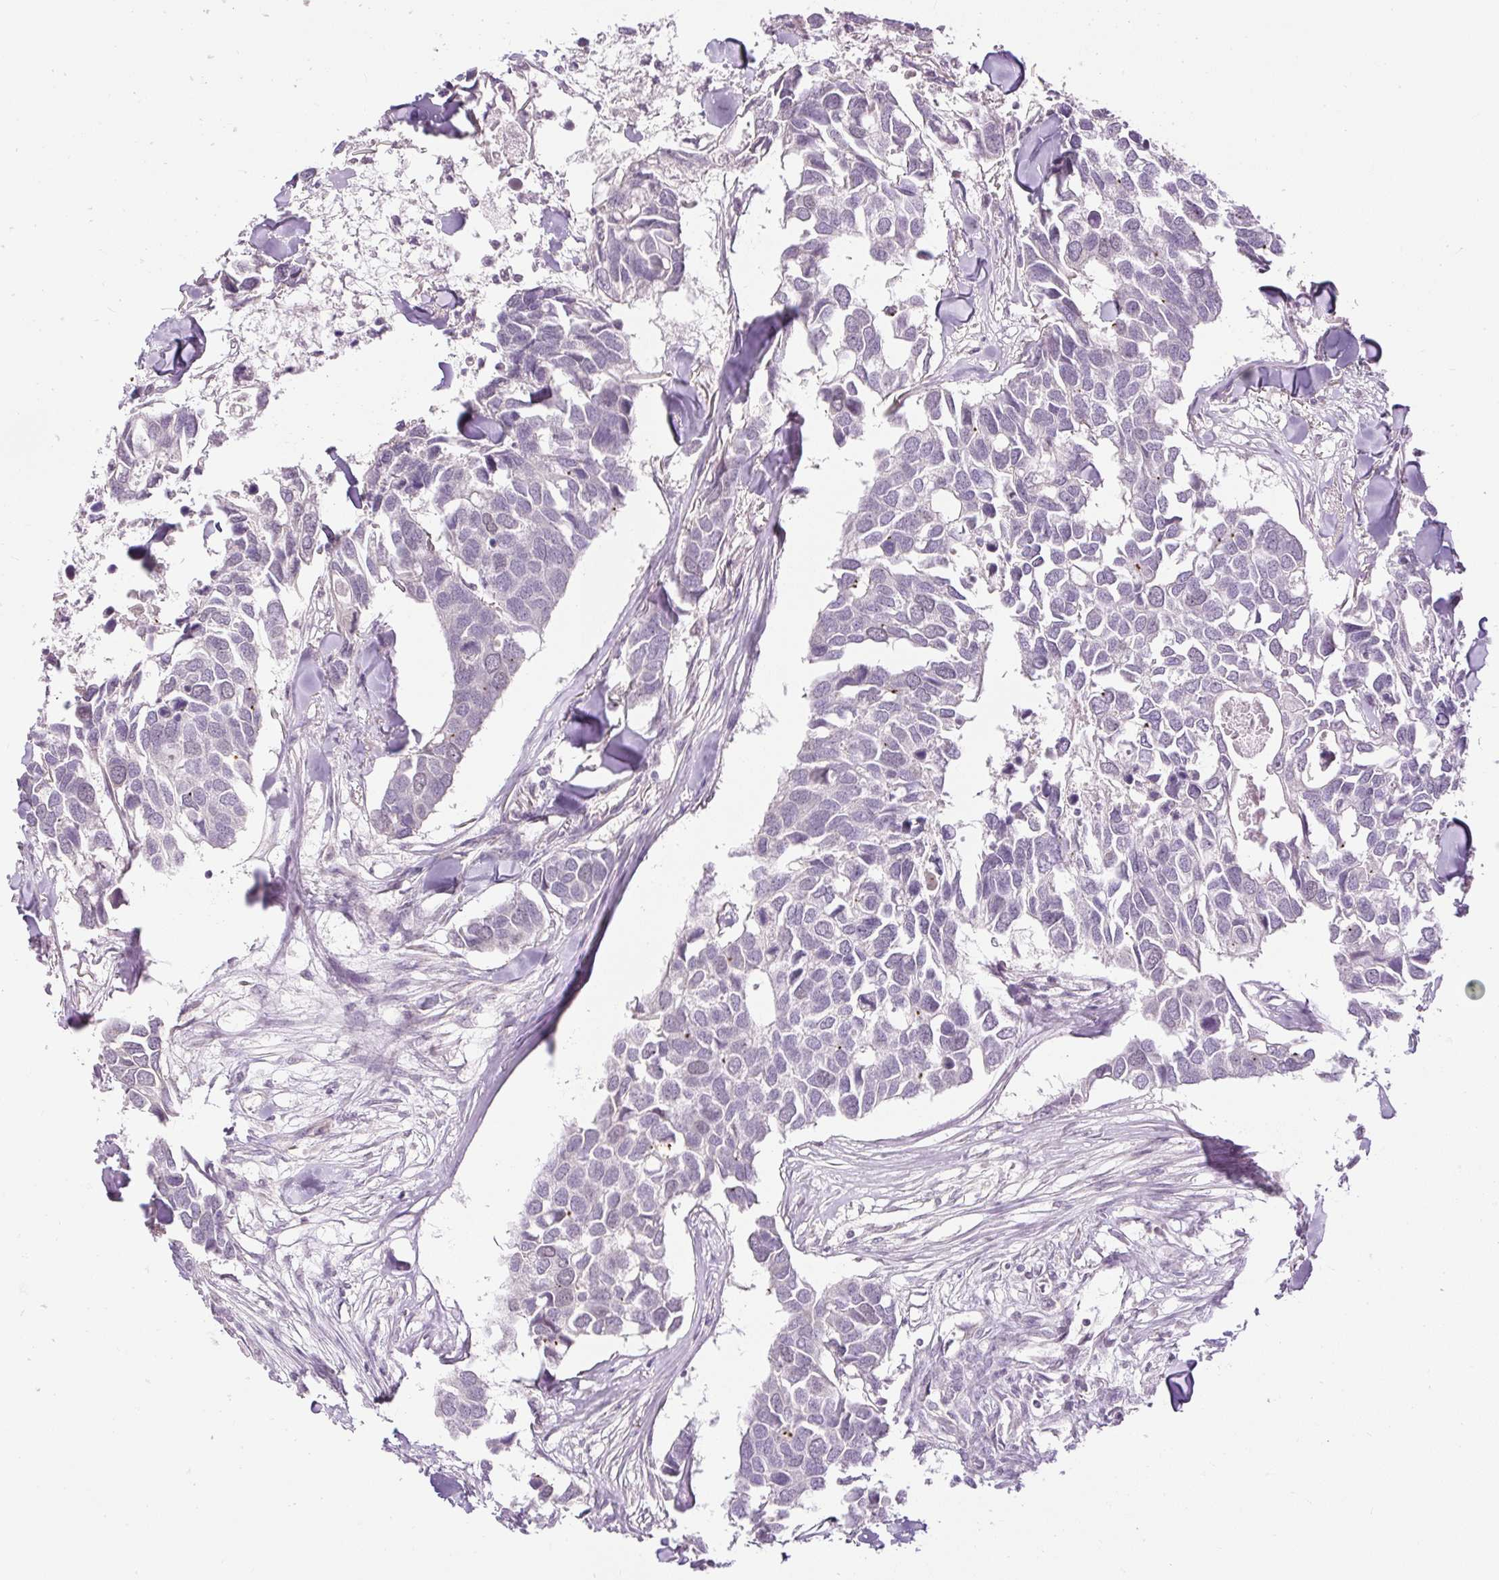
{"staining": {"intensity": "negative", "quantity": "none", "location": "none"}, "tissue": "breast cancer", "cell_type": "Tumor cells", "image_type": "cancer", "snomed": [{"axis": "morphology", "description": "Duct carcinoma"}, {"axis": "topography", "description": "Breast"}], "caption": "This is a micrograph of immunohistochemistry (IHC) staining of breast cancer (infiltrating ductal carcinoma), which shows no staining in tumor cells. (Stains: DAB IHC with hematoxylin counter stain, Microscopy: brightfield microscopy at high magnification).", "gene": "RACGAP1", "patient": {"sex": "female", "age": 83}}